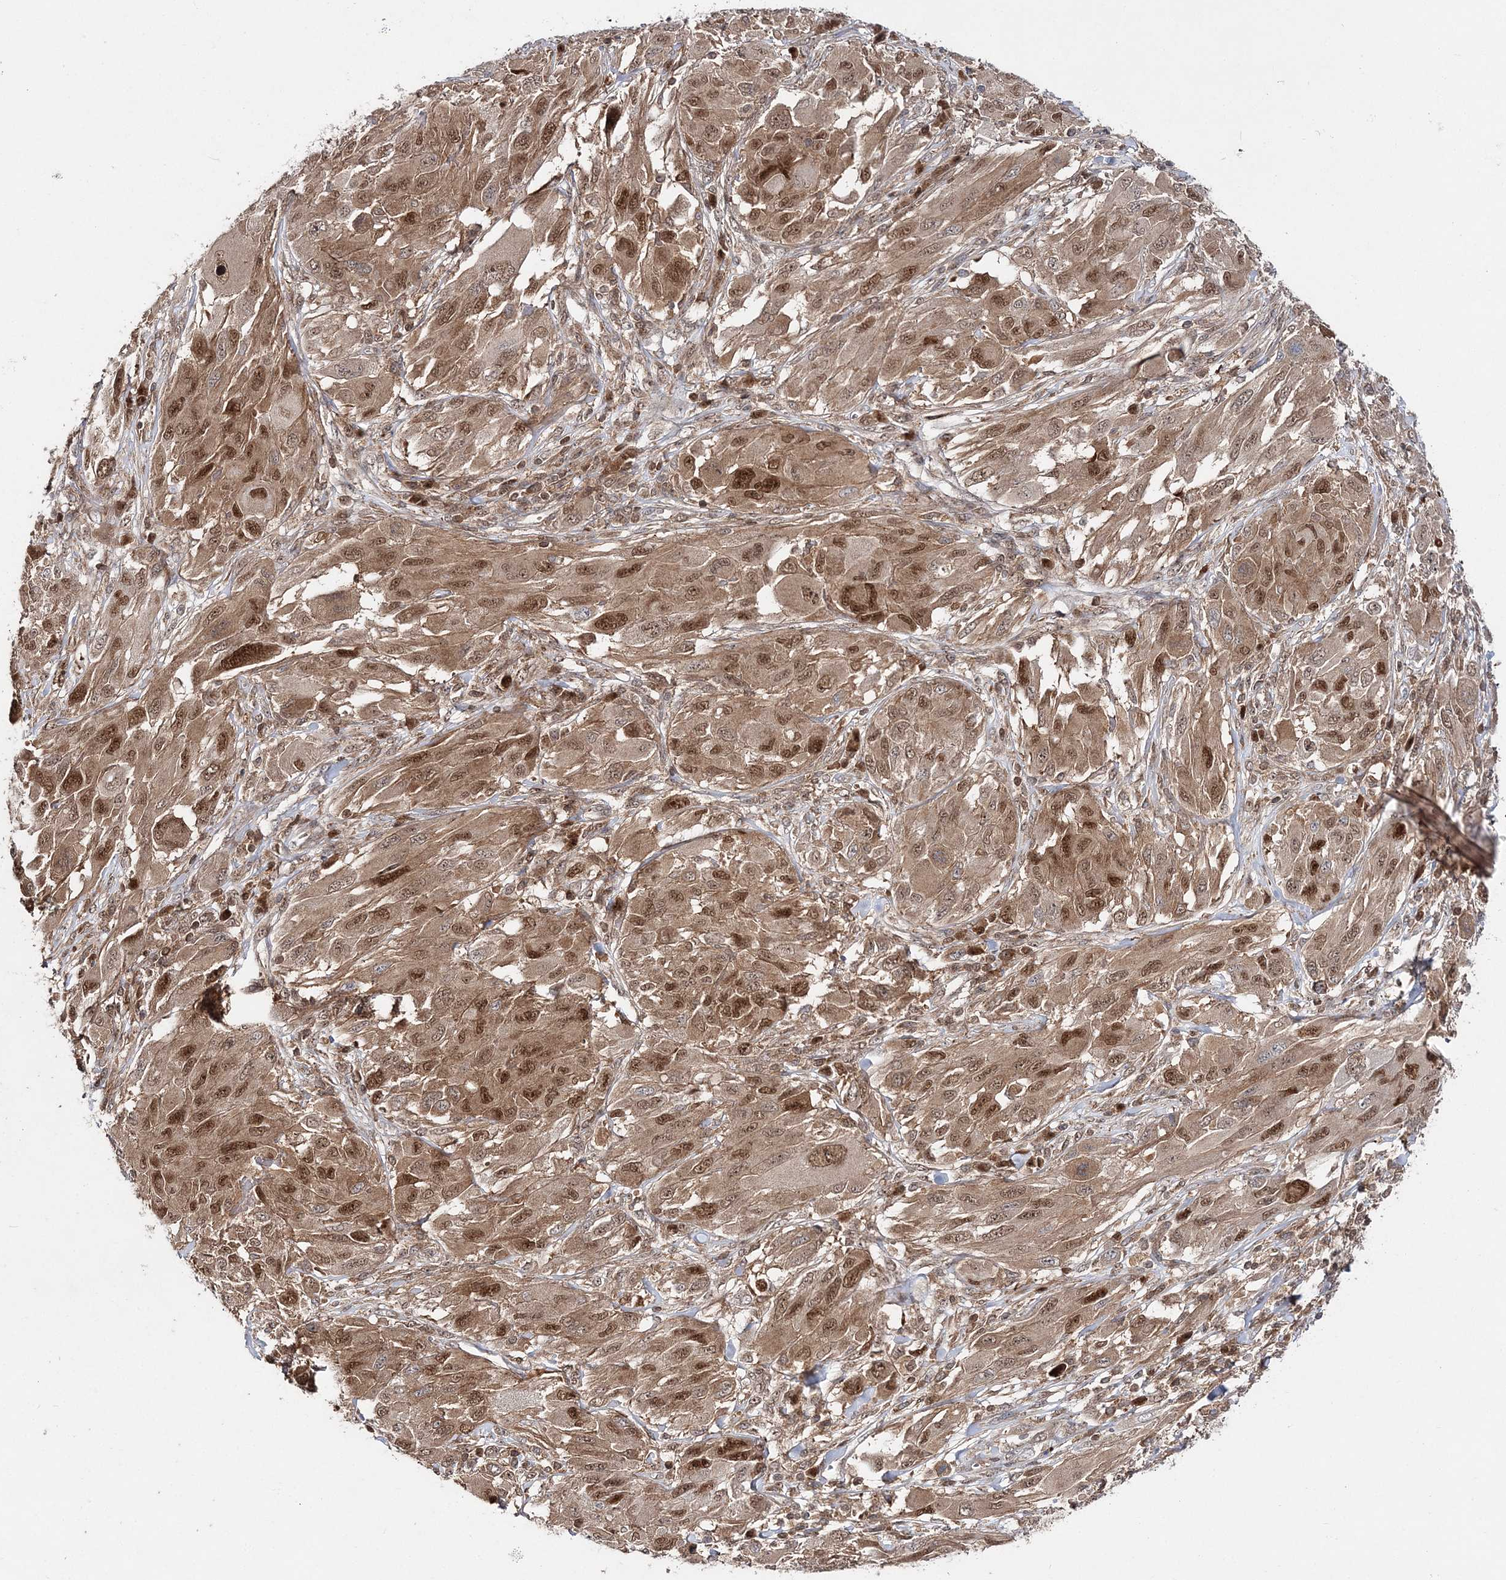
{"staining": {"intensity": "moderate", "quantity": ">75%", "location": "cytoplasmic/membranous,nuclear"}, "tissue": "melanoma", "cell_type": "Tumor cells", "image_type": "cancer", "snomed": [{"axis": "morphology", "description": "Malignant melanoma, NOS"}, {"axis": "topography", "description": "Skin"}], "caption": "Immunohistochemistry (IHC) photomicrograph of malignant melanoma stained for a protein (brown), which shows medium levels of moderate cytoplasmic/membranous and nuclear staining in approximately >75% of tumor cells.", "gene": "NIF3L1", "patient": {"sex": "female", "age": 91}}